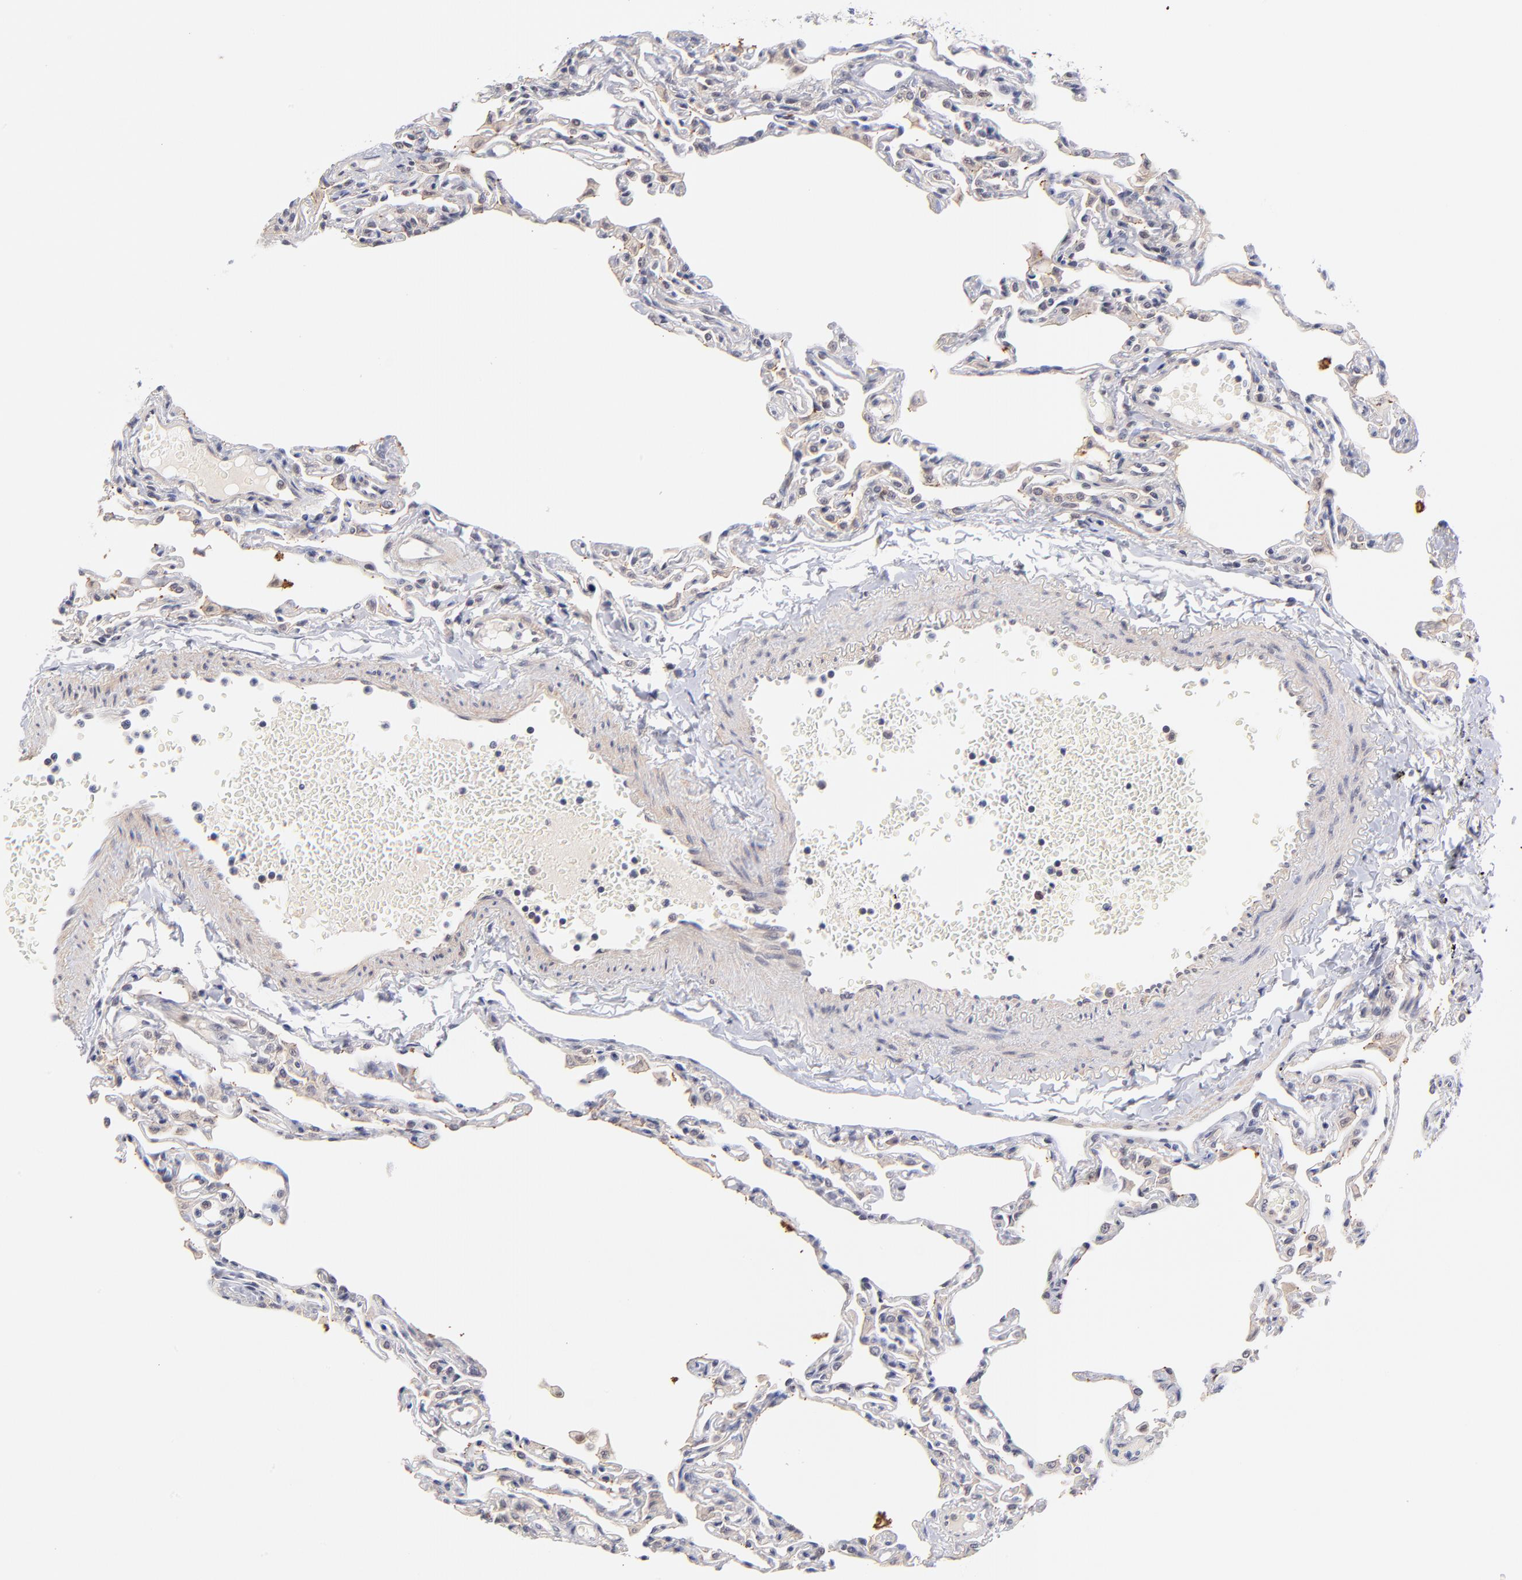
{"staining": {"intensity": "negative", "quantity": "none", "location": "none"}, "tissue": "lung", "cell_type": "Alveolar cells", "image_type": "normal", "snomed": [{"axis": "morphology", "description": "Normal tissue, NOS"}, {"axis": "topography", "description": "Lung"}], "caption": "Immunohistochemistry of normal lung displays no positivity in alveolar cells. The staining was performed using DAB (3,3'-diaminobenzidine) to visualize the protein expression in brown, while the nuclei were stained in blue with hematoxylin (Magnification: 20x).", "gene": "UBE2E2", "patient": {"sex": "female", "age": 49}}